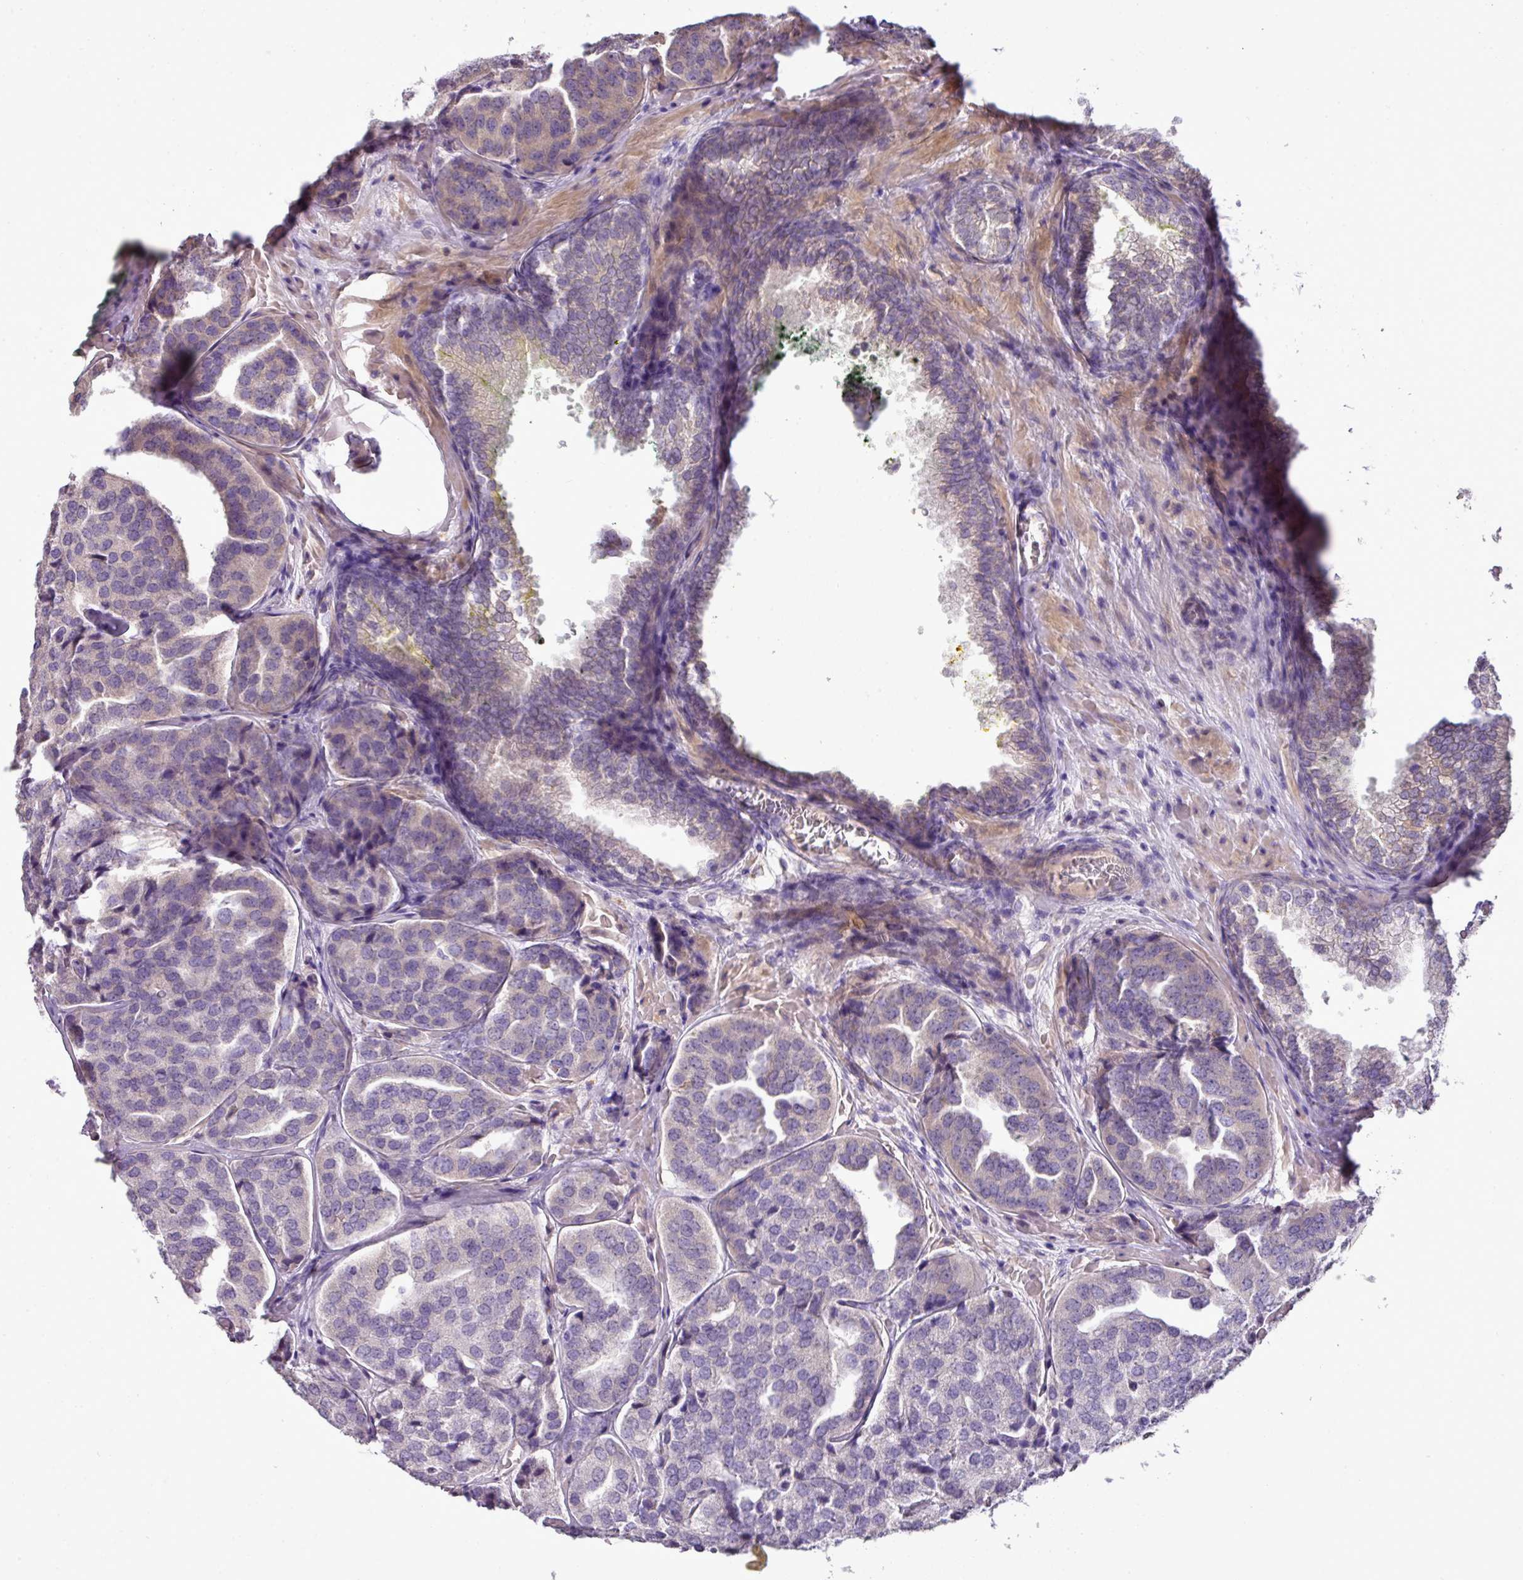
{"staining": {"intensity": "negative", "quantity": "none", "location": "none"}, "tissue": "prostate cancer", "cell_type": "Tumor cells", "image_type": "cancer", "snomed": [{"axis": "morphology", "description": "Adenocarcinoma, High grade"}, {"axis": "topography", "description": "Prostate"}], "caption": "Photomicrograph shows no significant protein expression in tumor cells of high-grade adenocarcinoma (prostate).", "gene": "BRINP2", "patient": {"sex": "male", "age": 63}}